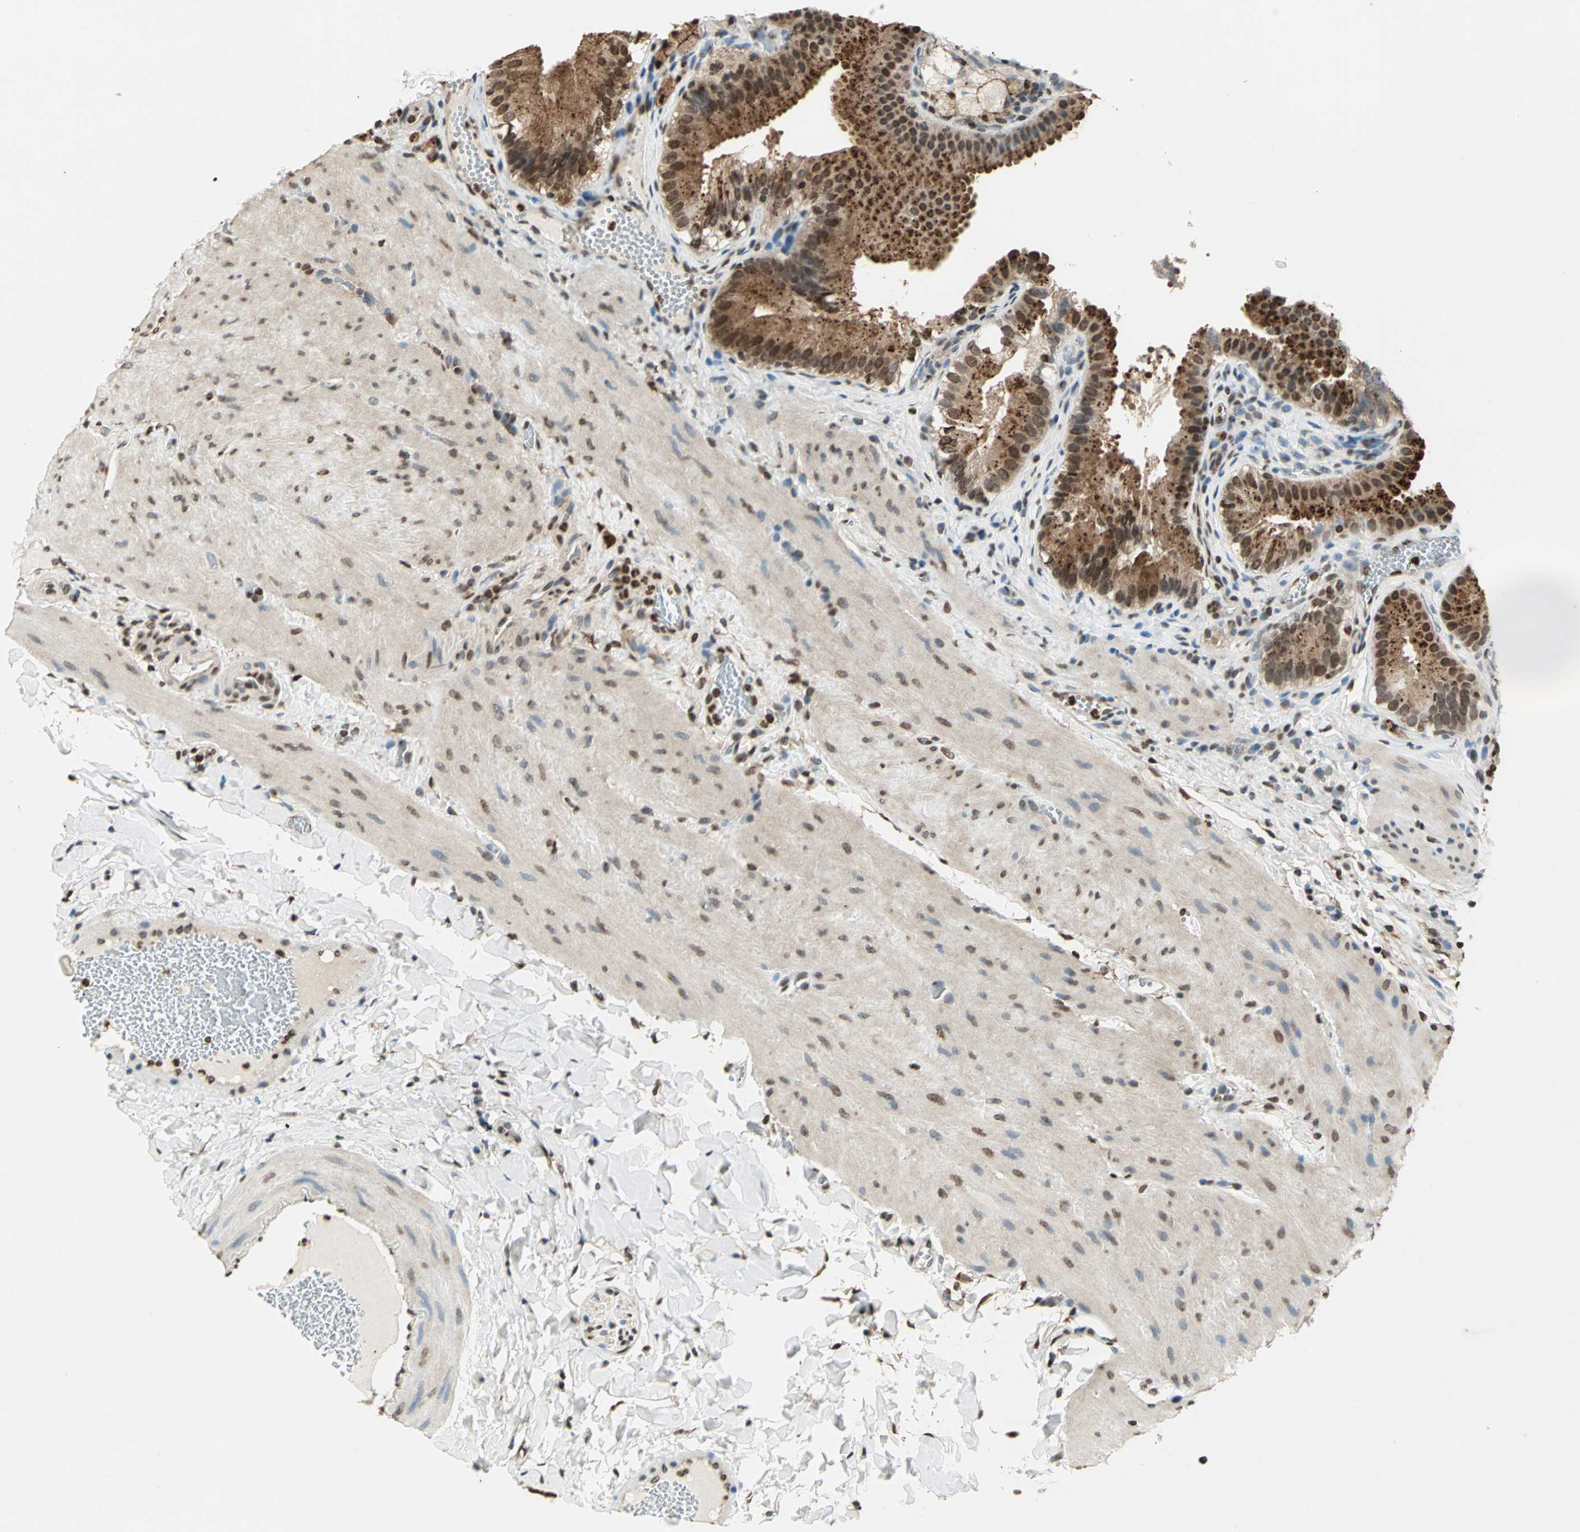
{"staining": {"intensity": "strong", "quantity": ">75%", "location": "cytoplasmic/membranous,nuclear"}, "tissue": "gallbladder", "cell_type": "Glandular cells", "image_type": "normal", "snomed": [{"axis": "morphology", "description": "Normal tissue, NOS"}, {"axis": "topography", "description": "Gallbladder"}], "caption": "Normal gallbladder displays strong cytoplasmic/membranous,nuclear staining in about >75% of glandular cells.", "gene": "LGALS3", "patient": {"sex": "female", "age": 24}}